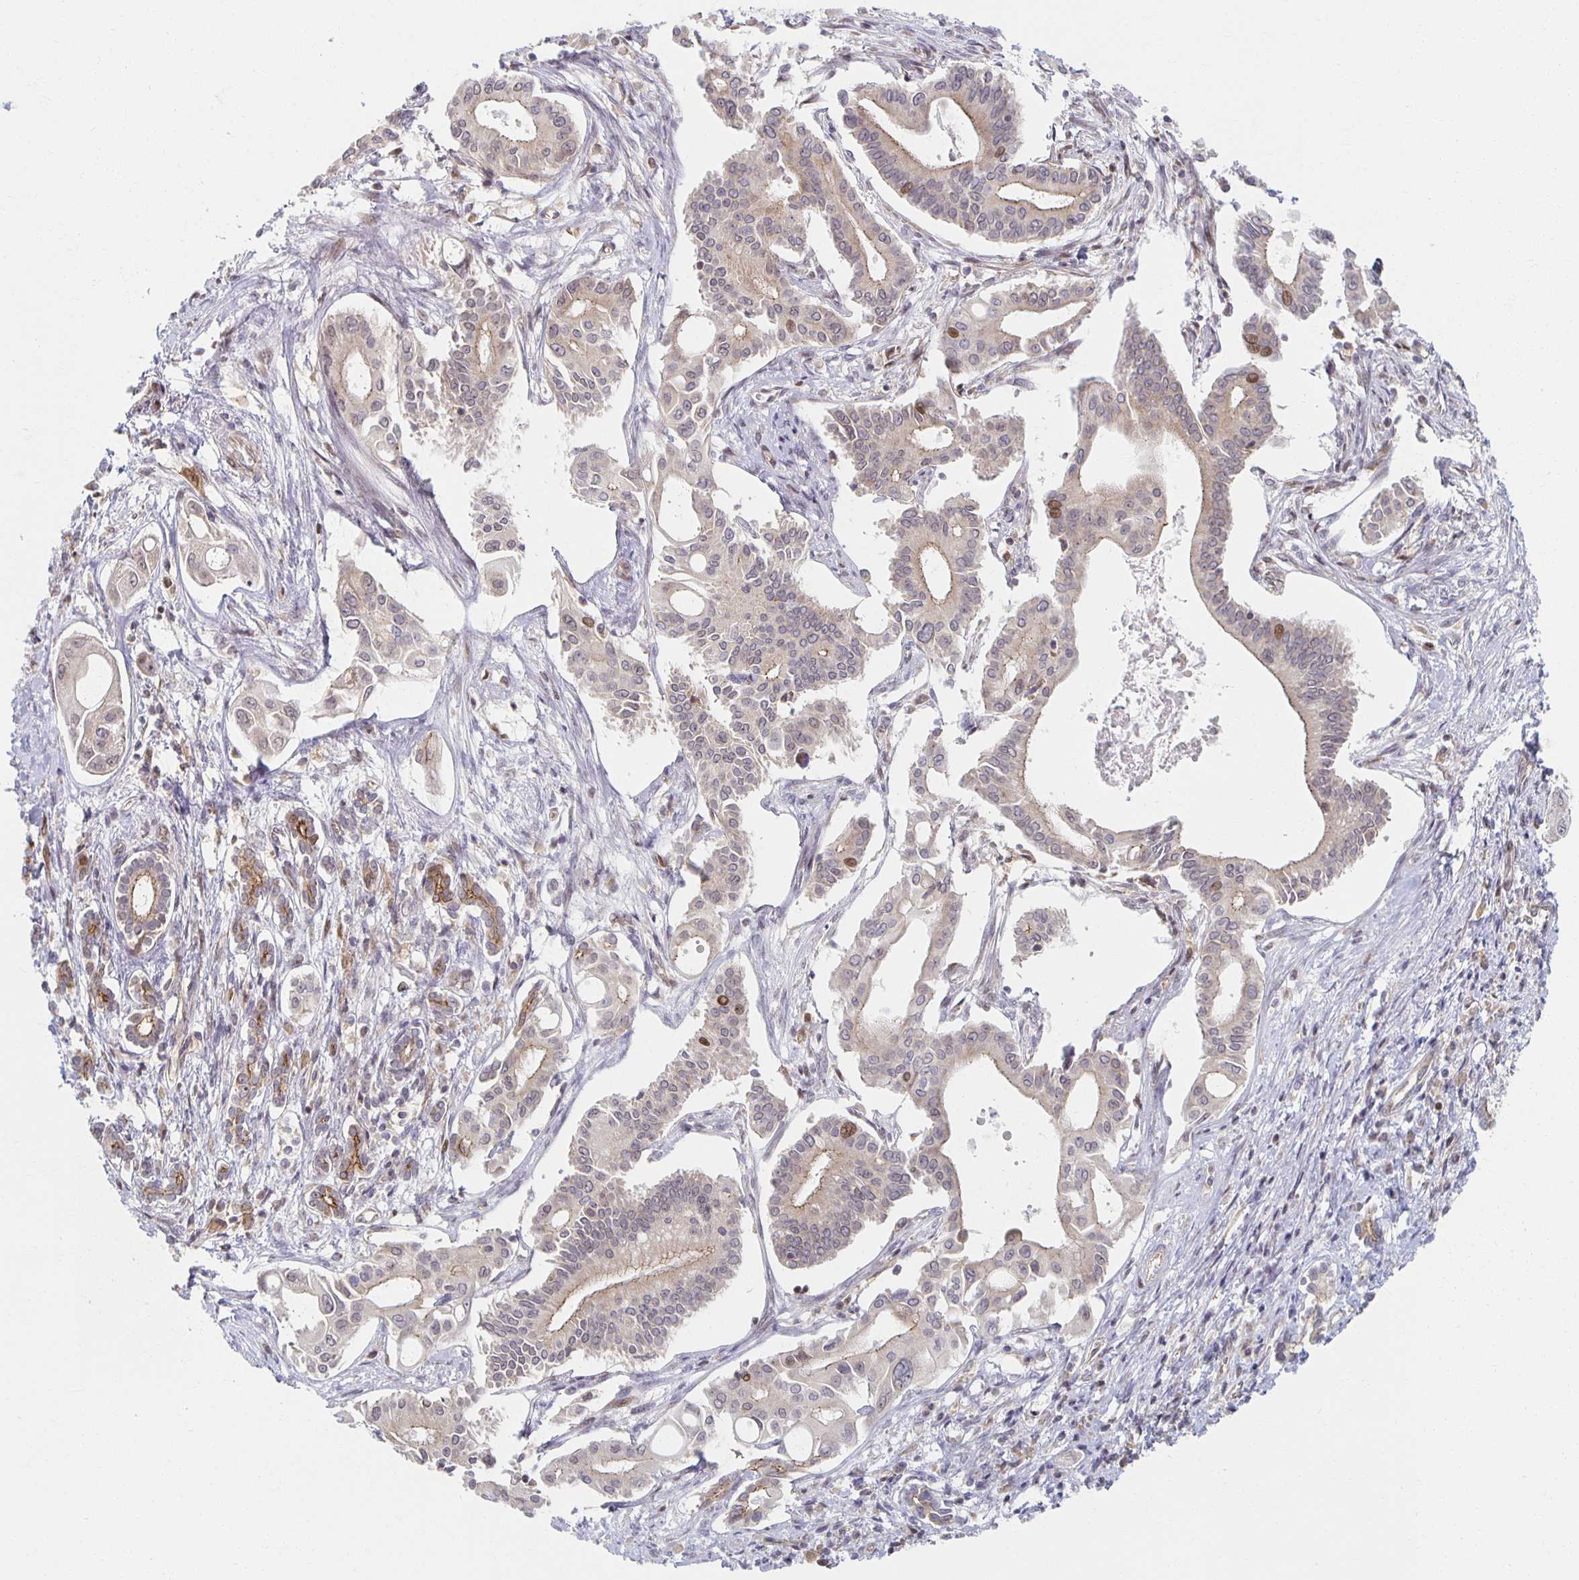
{"staining": {"intensity": "moderate", "quantity": "<25%", "location": "nuclear"}, "tissue": "pancreatic cancer", "cell_type": "Tumor cells", "image_type": "cancer", "snomed": [{"axis": "morphology", "description": "Adenocarcinoma, NOS"}, {"axis": "topography", "description": "Pancreas"}], "caption": "The photomicrograph displays a brown stain indicating the presence of a protein in the nuclear of tumor cells in adenocarcinoma (pancreatic). The protein is stained brown, and the nuclei are stained in blue (DAB IHC with brightfield microscopy, high magnification).", "gene": "HCFC1R1", "patient": {"sex": "female", "age": 68}}